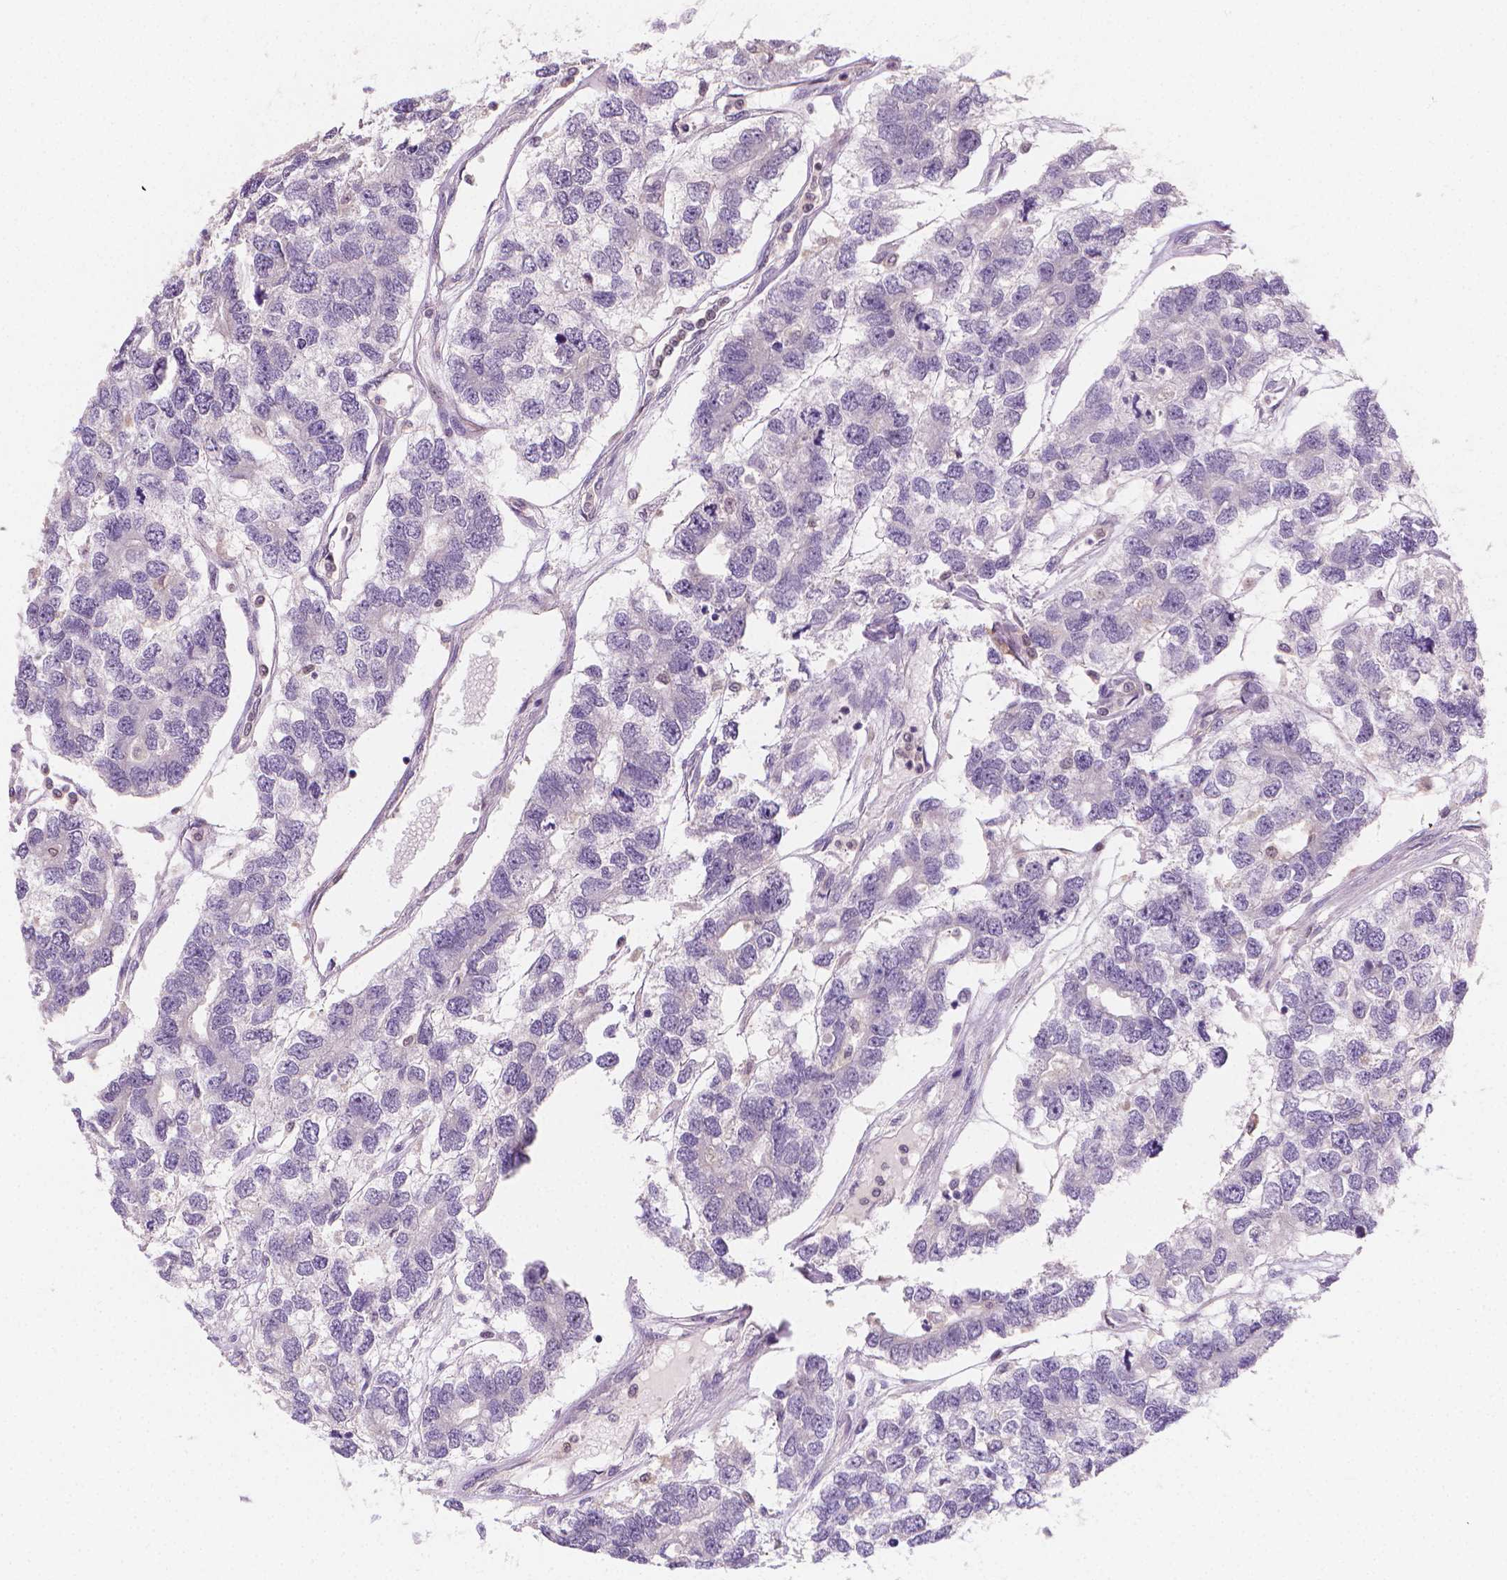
{"staining": {"intensity": "negative", "quantity": "none", "location": "none"}, "tissue": "testis cancer", "cell_type": "Tumor cells", "image_type": "cancer", "snomed": [{"axis": "morphology", "description": "Seminoma, NOS"}, {"axis": "topography", "description": "Testis"}], "caption": "Testis seminoma was stained to show a protein in brown. There is no significant positivity in tumor cells.", "gene": "TNFAIP2", "patient": {"sex": "male", "age": 52}}